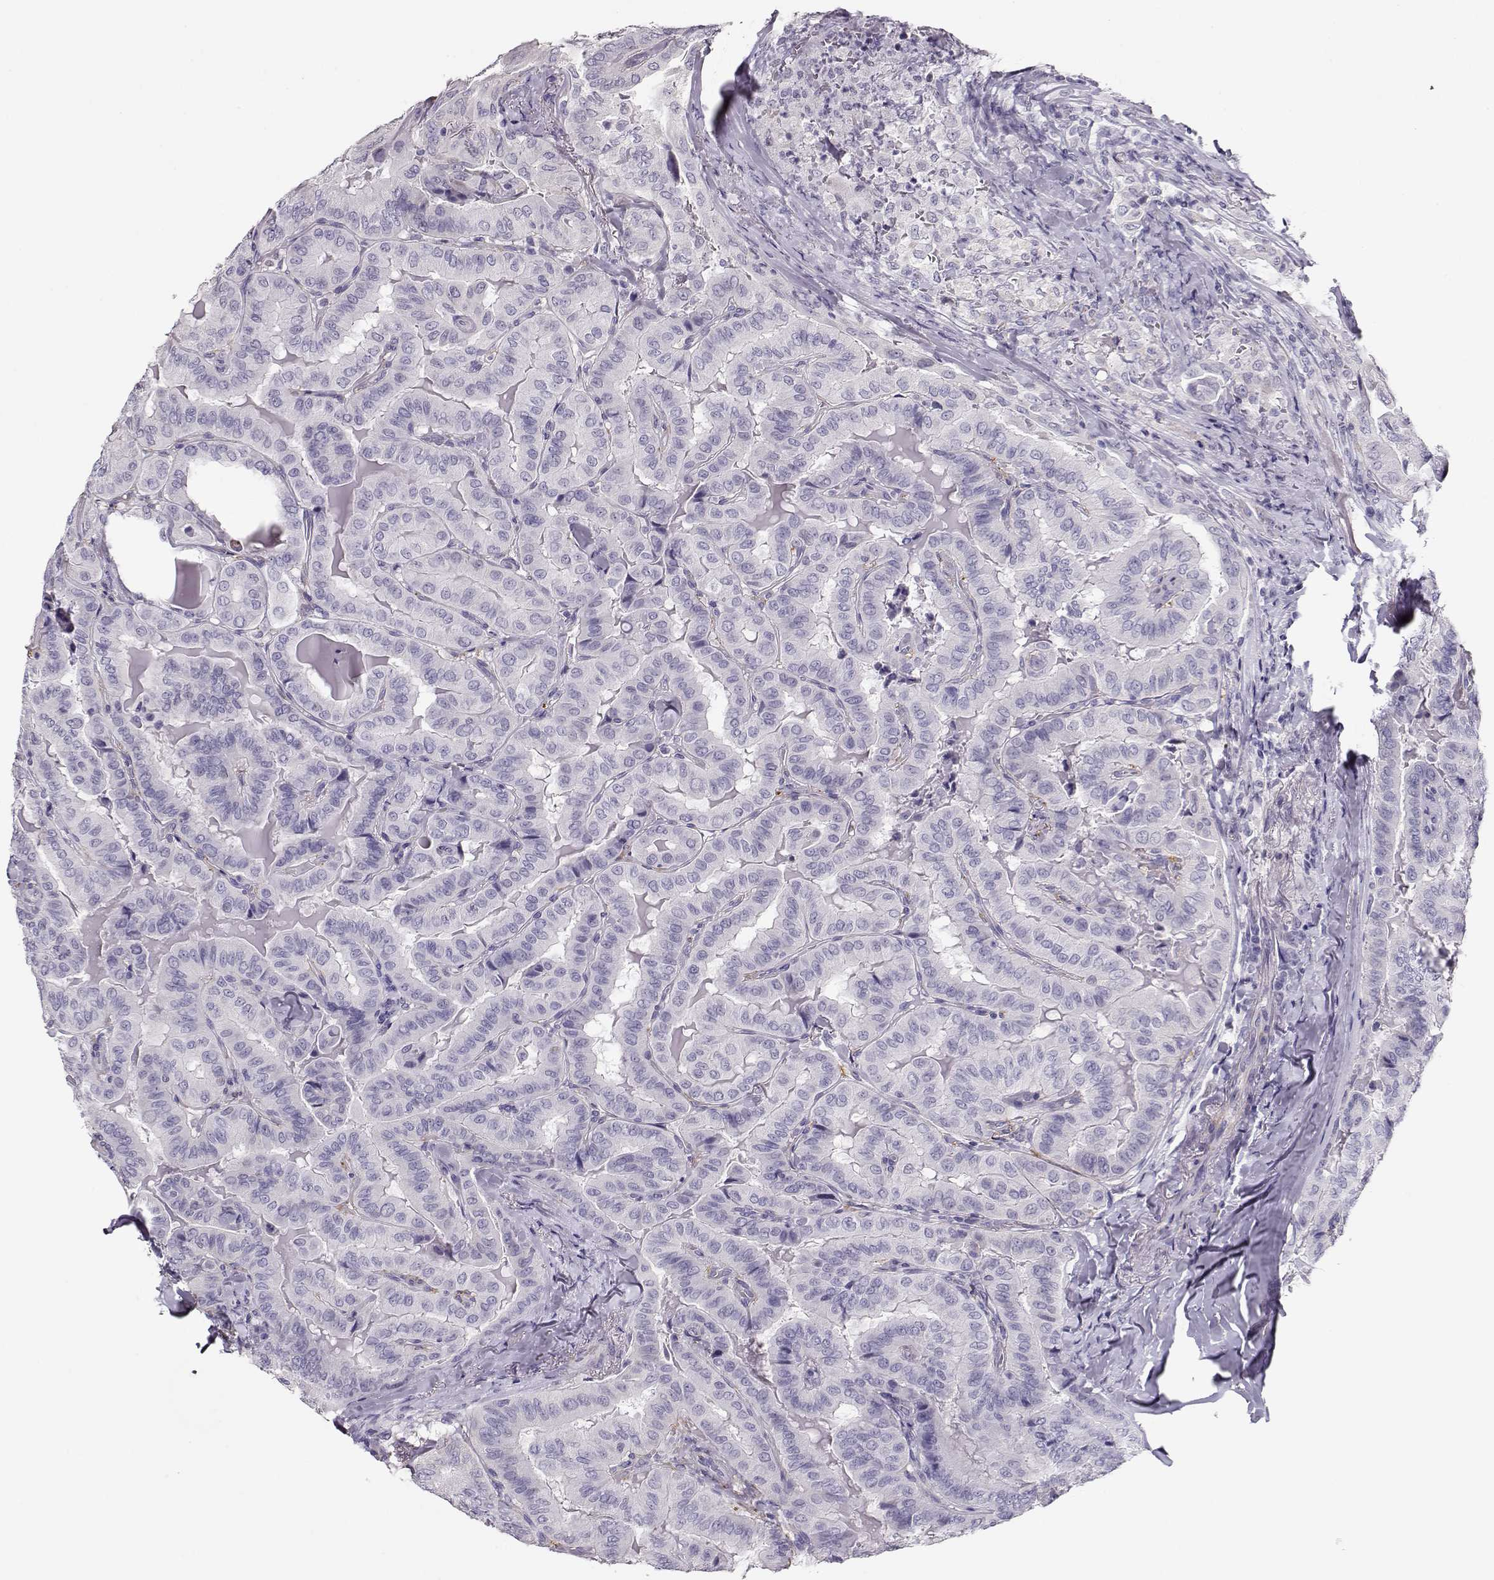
{"staining": {"intensity": "negative", "quantity": "none", "location": "none"}, "tissue": "thyroid cancer", "cell_type": "Tumor cells", "image_type": "cancer", "snomed": [{"axis": "morphology", "description": "Papillary adenocarcinoma, NOS"}, {"axis": "topography", "description": "Thyroid gland"}], "caption": "This is an IHC photomicrograph of thyroid papillary adenocarcinoma. There is no positivity in tumor cells.", "gene": "RBM44", "patient": {"sex": "female", "age": 68}}